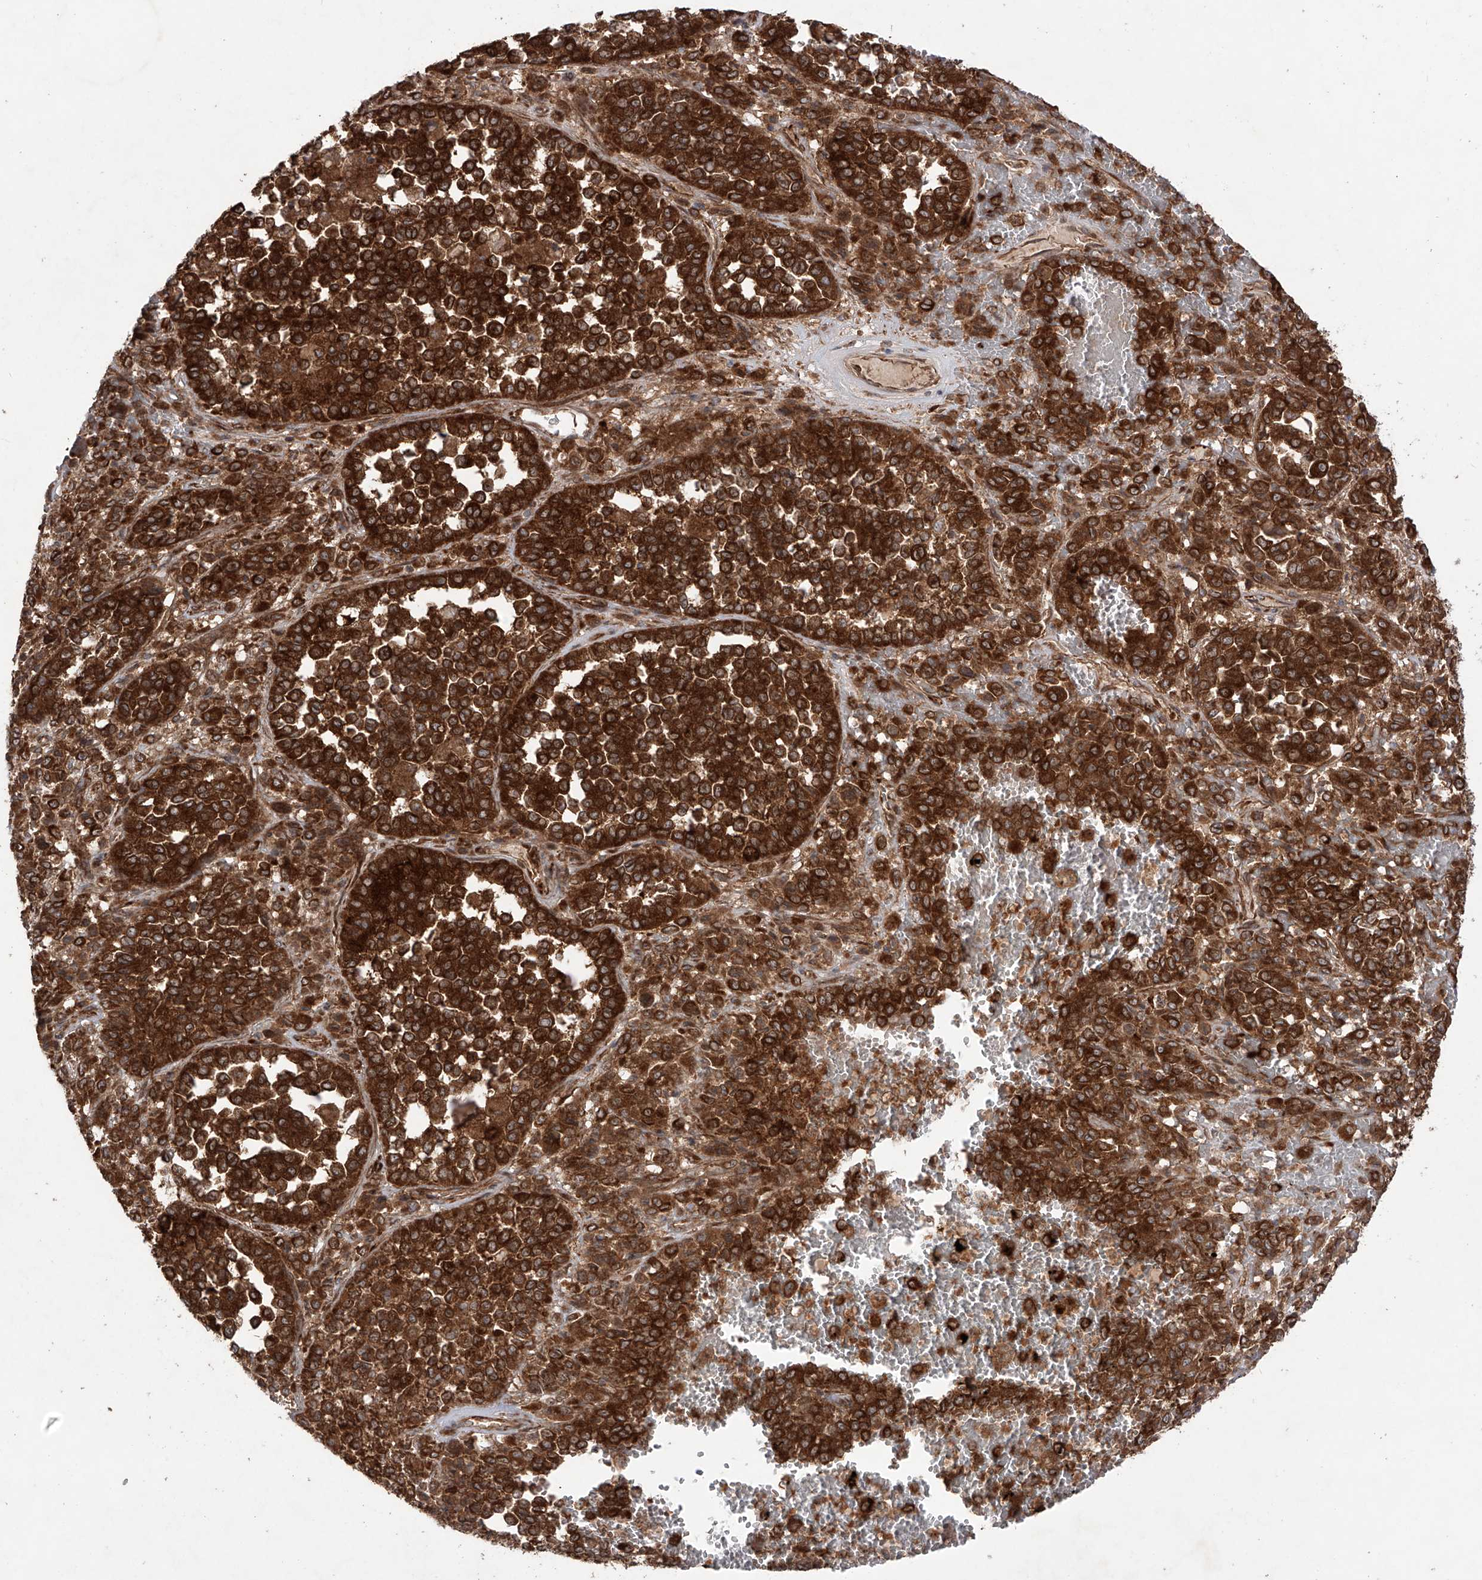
{"staining": {"intensity": "strong", "quantity": ">75%", "location": "cytoplasmic/membranous"}, "tissue": "melanoma", "cell_type": "Tumor cells", "image_type": "cancer", "snomed": [{"axis": "morphology", "description": "Malignant melanoma, Metastatic site"}, {"axis": "topography", "description": "Pancreas"}], "caption": "Immunohistochemical staining of human malignant melanoma (metastatic site) shows strong cytoplasmic/membranous protein staining in about >75% of tumor cells.", "gene": "YKT6", "patient": {"sex": "female", "age": 30}}